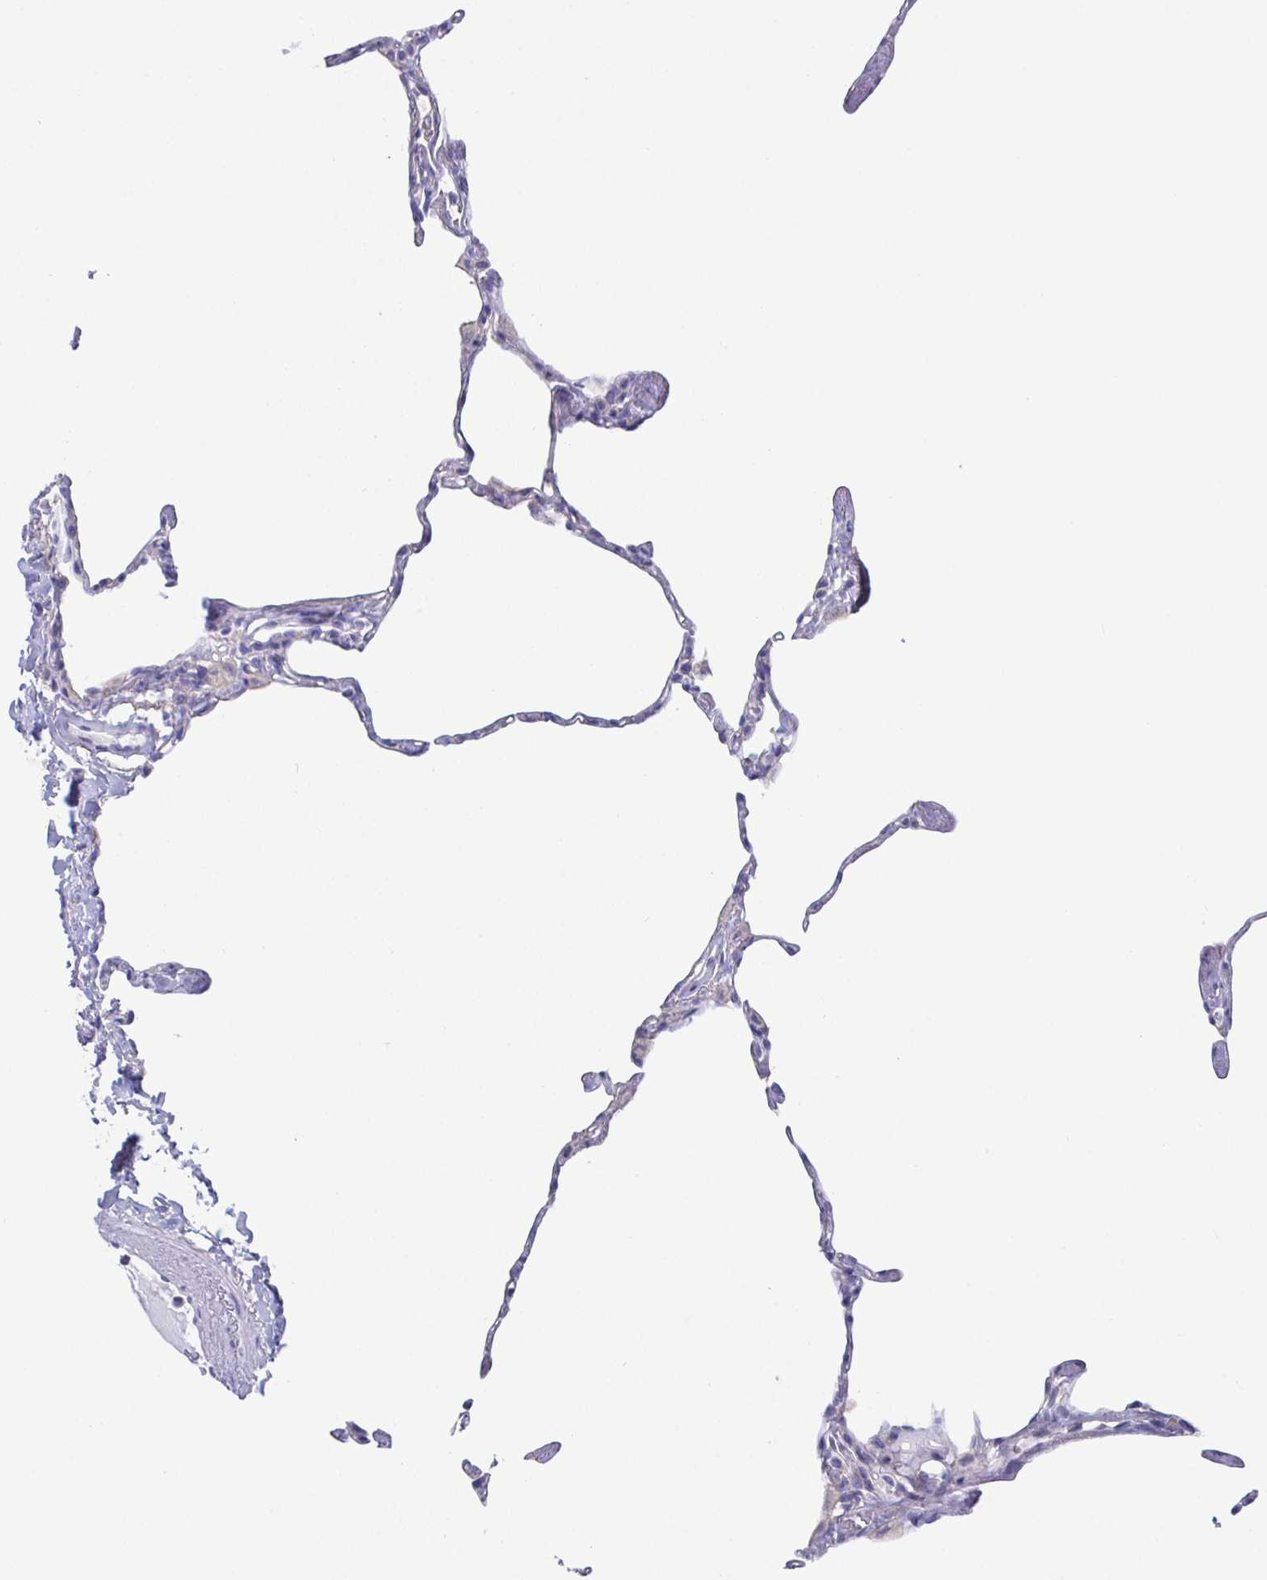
{"staining": {"intensity": "negative", "quantity": "none", "location": "none"}, "tissue": "lung", "cell_type": "Alveolar cells", "image_type": "normal", "snomed": [{"axis": "morphology", "description": "Normal tissue, NOS"}, {"axis": "topography", "description": "Lung"}], "caption": "IHC image of normal lung: lung stained with DAB demonstrates no significant protein expression in alveolar cells.", "gene": "PRG3", "patient": {"sex": "male", "age": 65}}